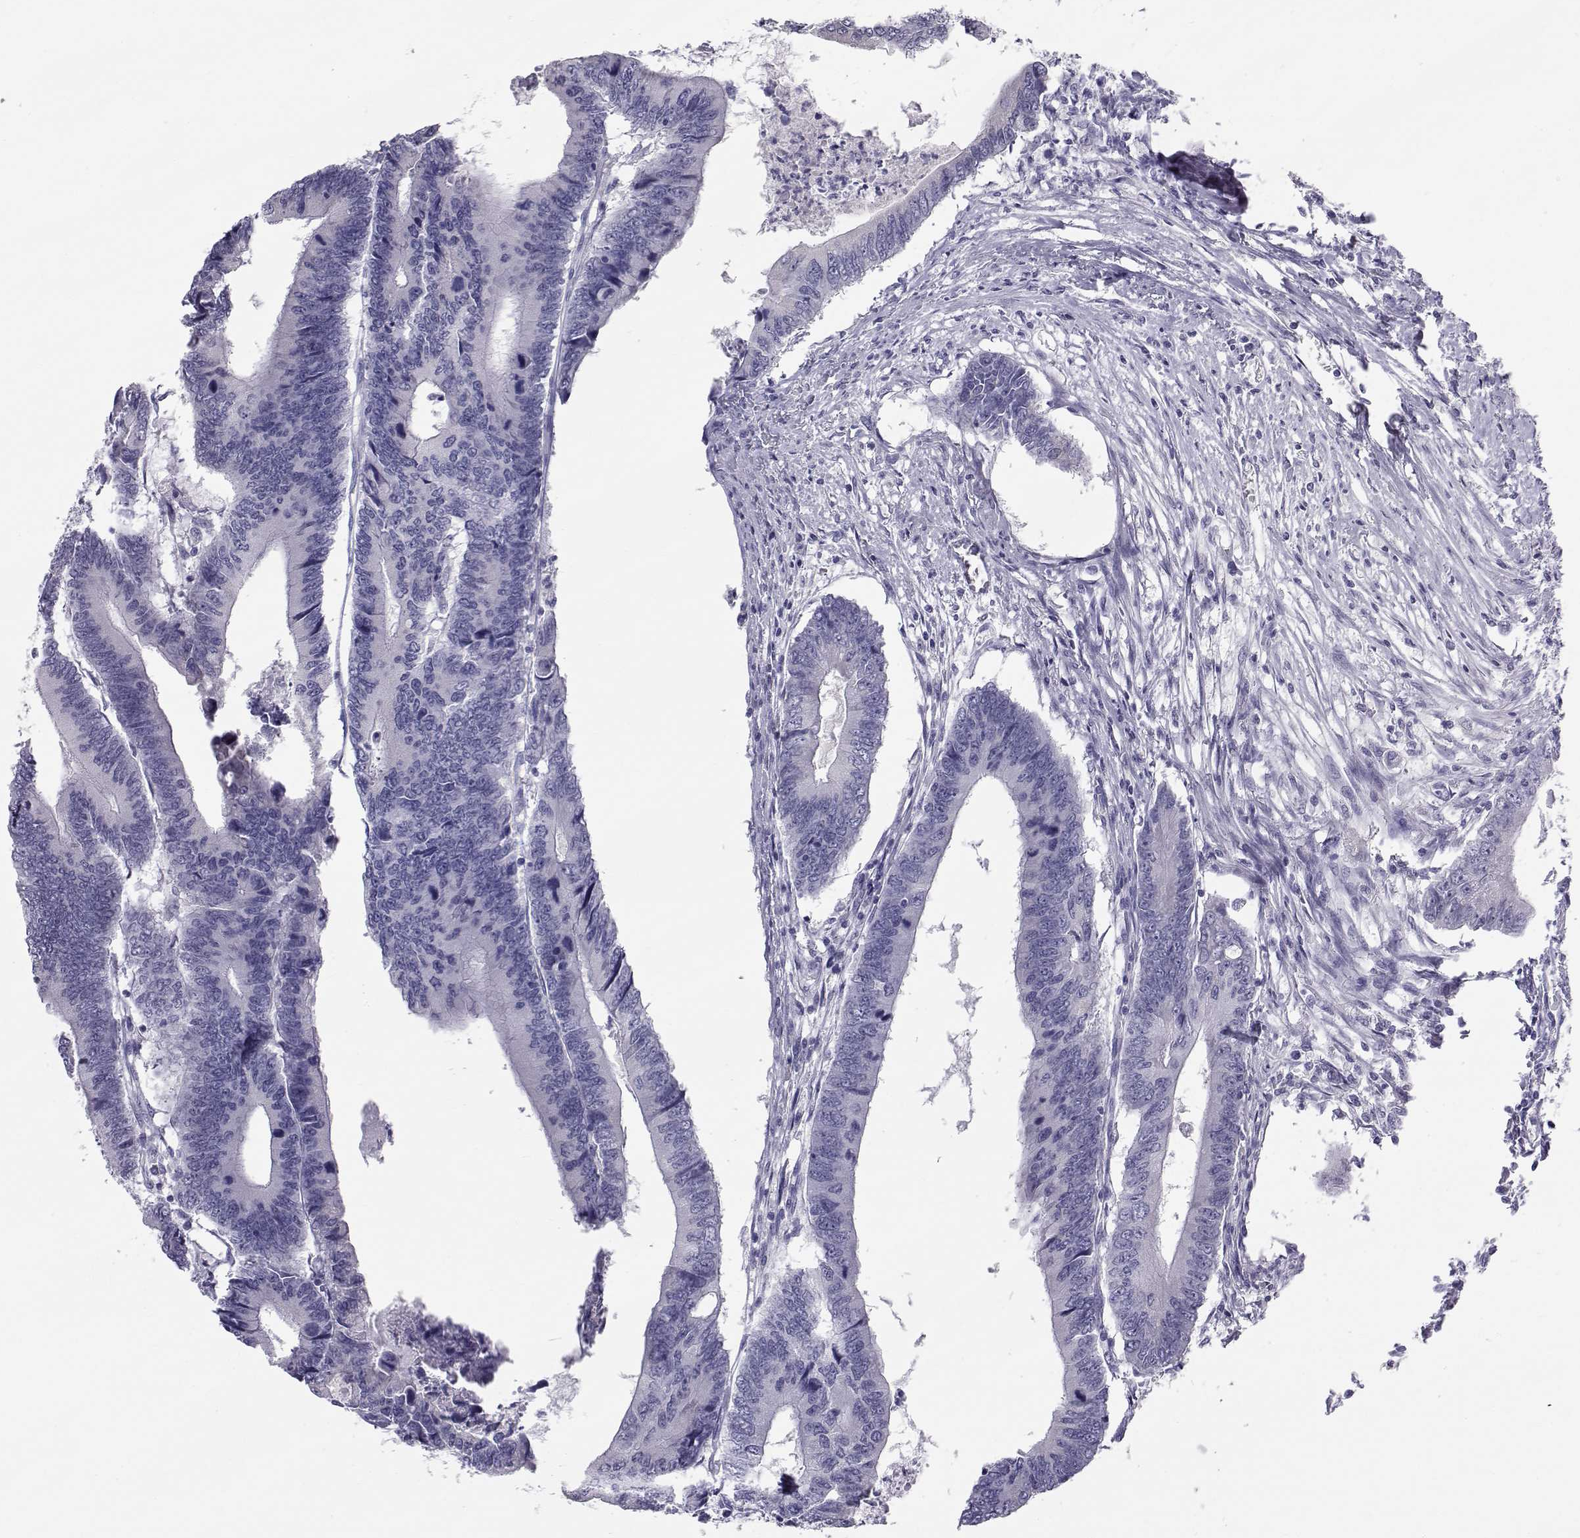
{"staining": {"intensity": "negative", "quantity": "none", "location": "none"}, "tissue": "colorectal cancer", "cell_type": "Tumor cells", "image_type": "cancer", "snomed": [{"axis": "morphology", "description": "Adenocarcinoma, NOS"}, {"axis": "topography", "description": "Colon"}], "caption": "The IHC histopathology image has no significant staining in tumor cells of colorectal adenocarcinoma tissue. (DAB IHC with hematoxylin counter stain).", "gene": "RNASE12", "patient": {"sex": "male", "age": 53}}